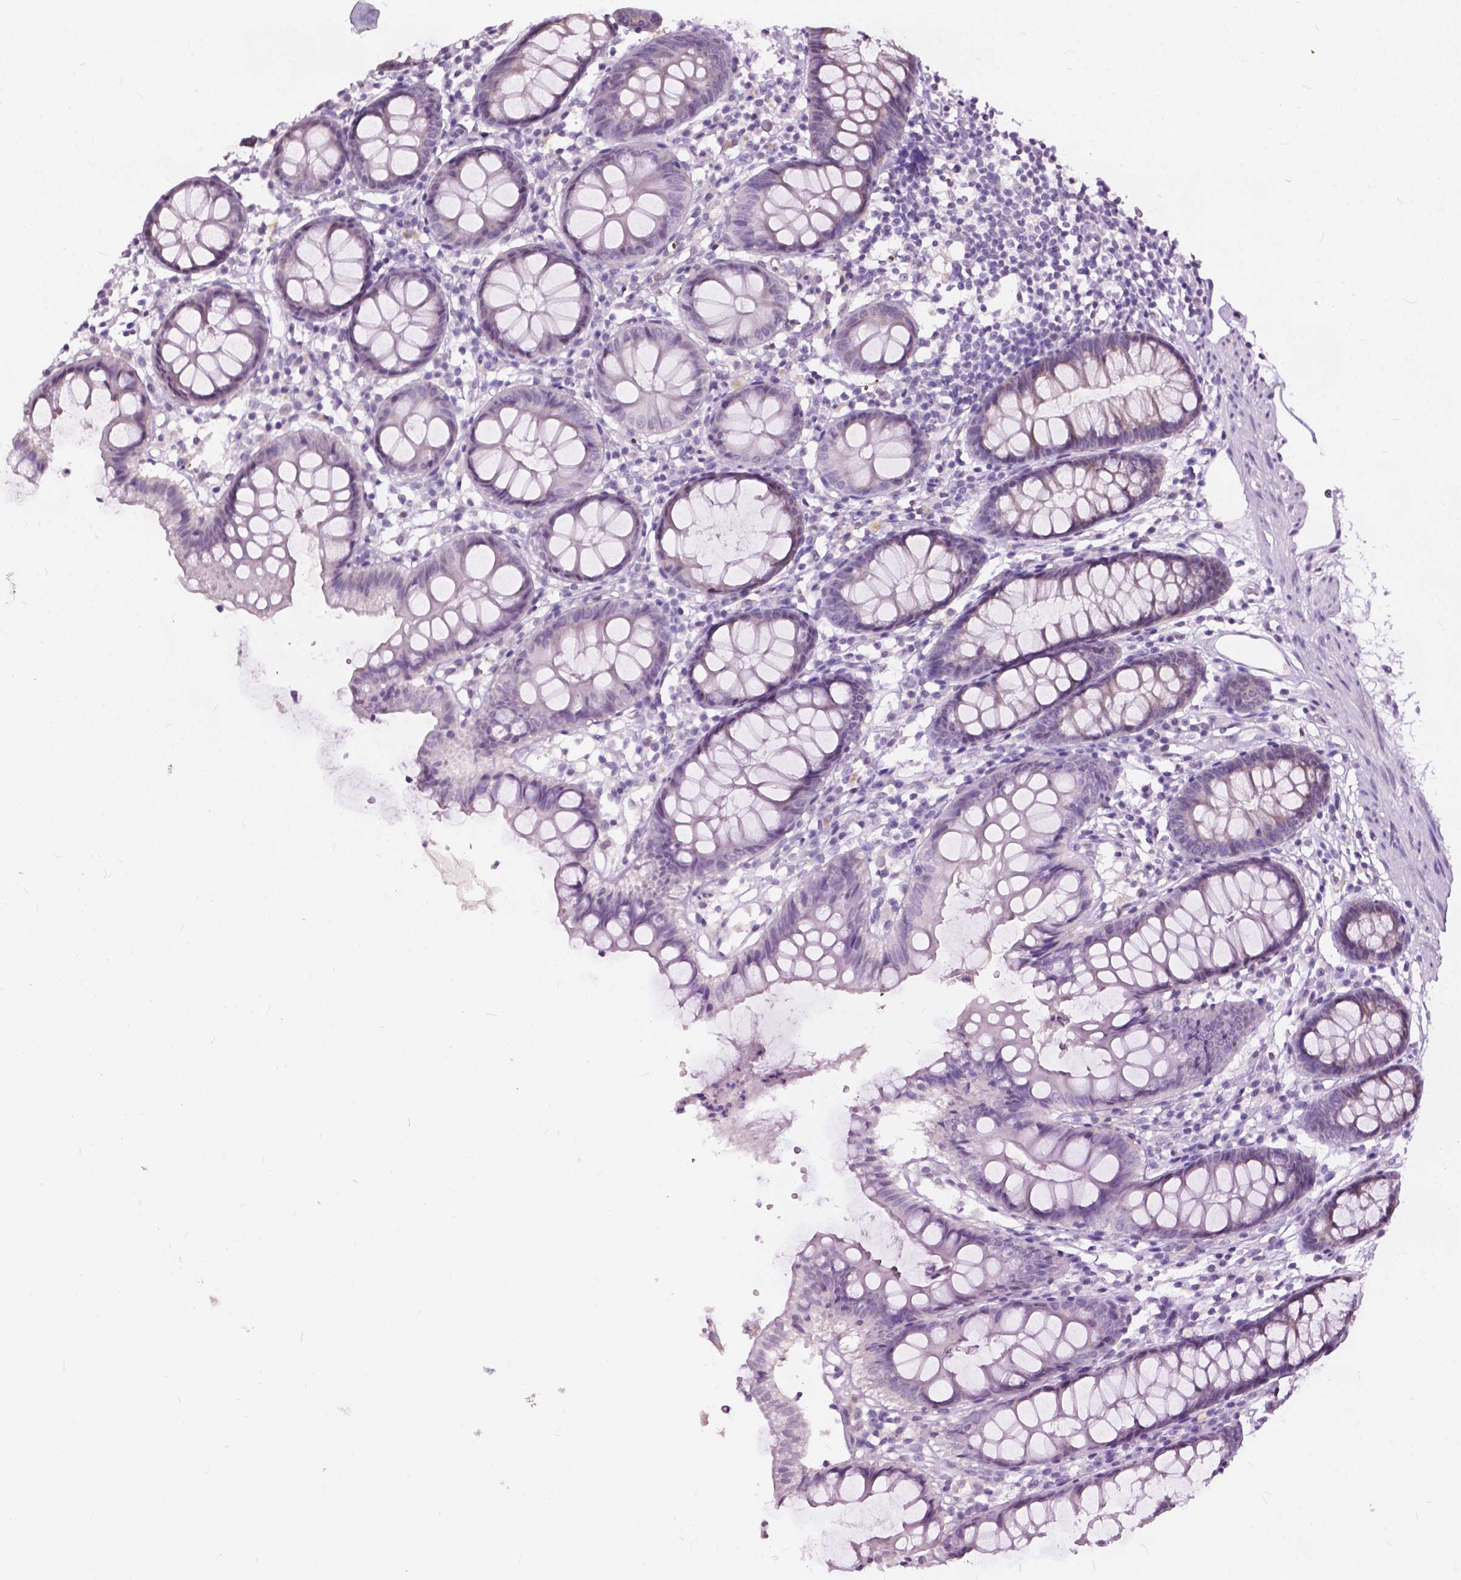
{"staining": {"intensity": "negative", "quantity": "none", "location": "none"}, "tissue": "colon", "cell_type": "Endothelial cells", "image_type": "normal", "snomed": [{"axis": "morphology", "description": "Normal tissue, NOS"}, {"axis": "topography", "description": "Colon"}], "caption": "The histopathology image demonstrates no significant positivity in endothelial cells of colon.", "gene": "GPR37L1", "patient": {"sex": "female", "age": 84}}